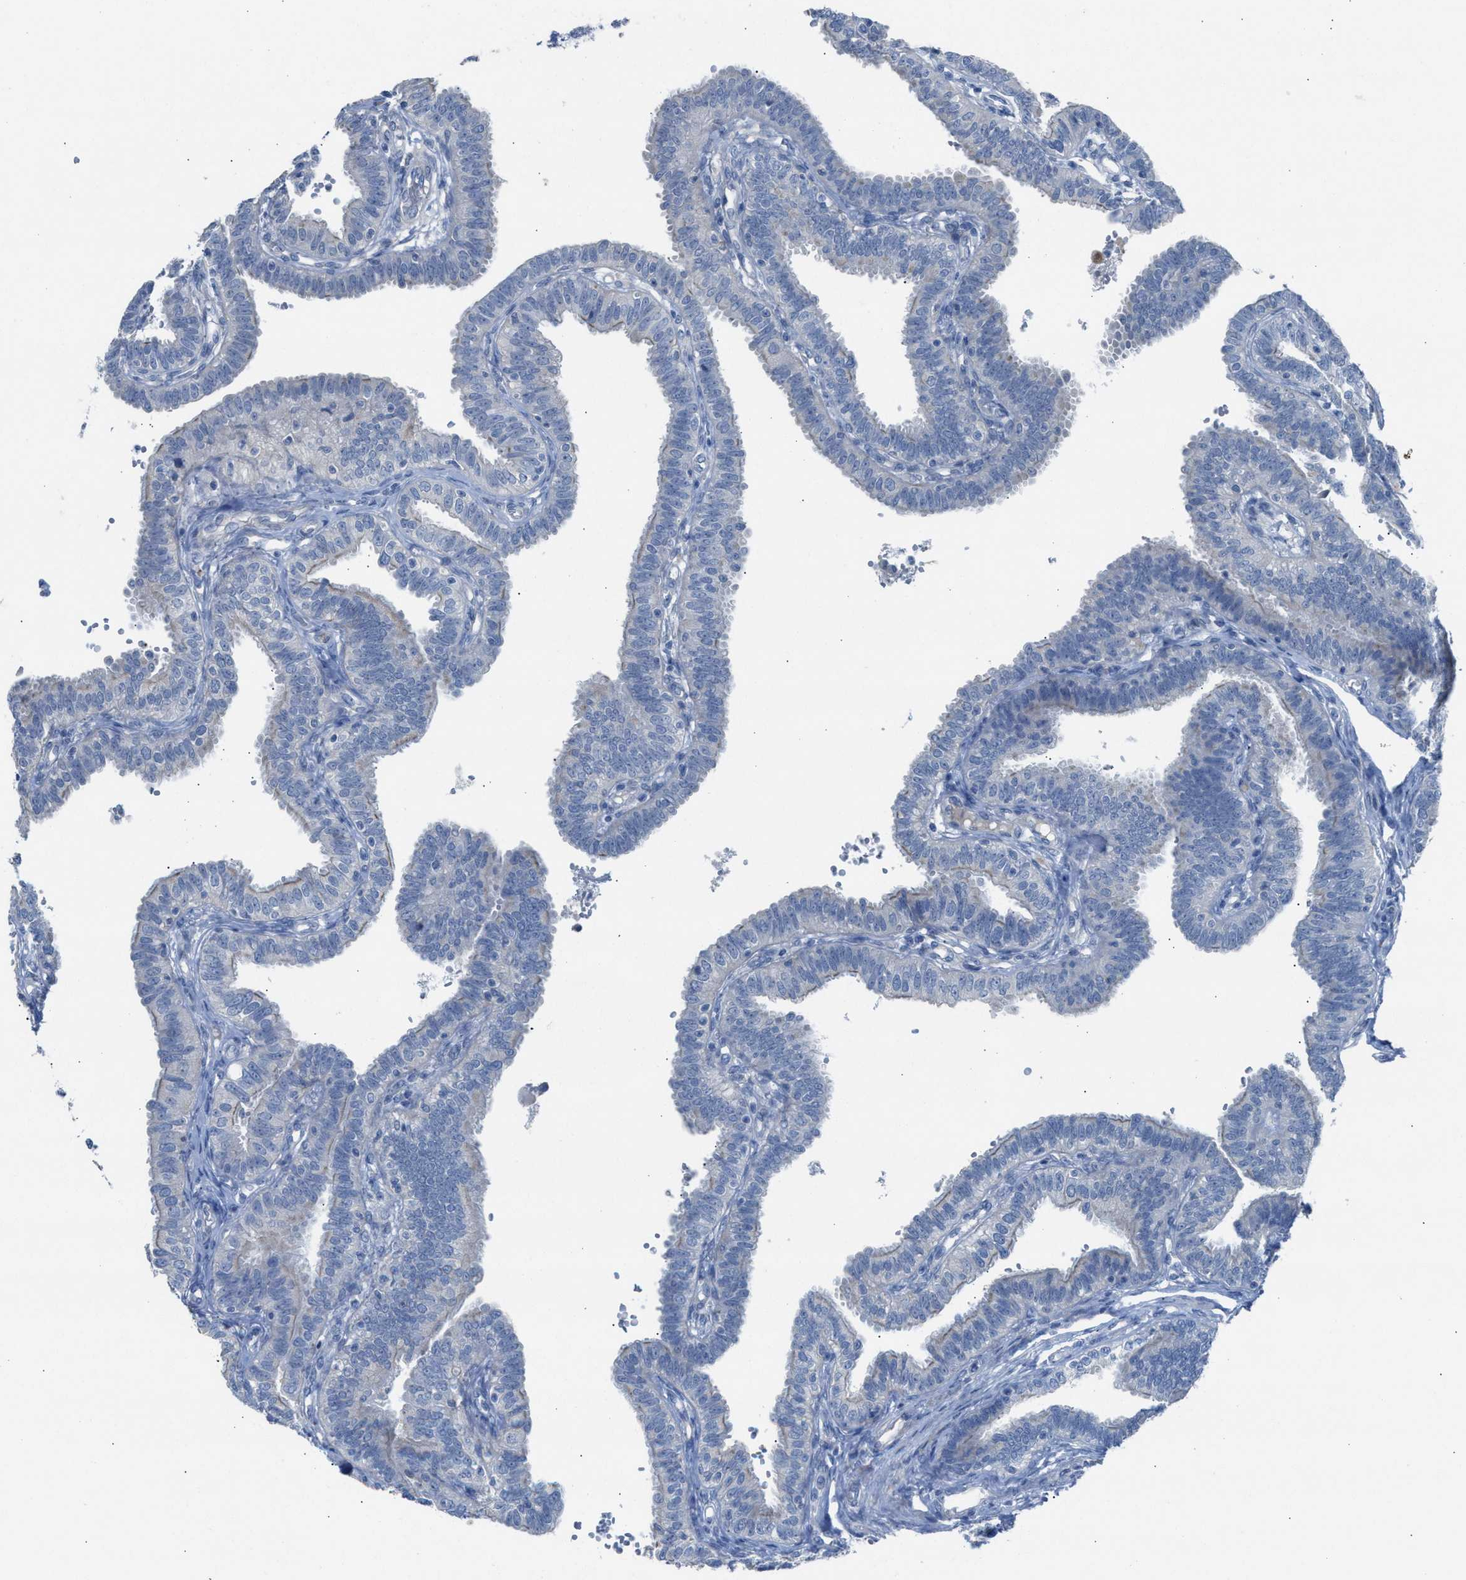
{"staining": {"intensity": "negative", "quantity": "none", "location": "none"}, "tissue": "fallopian tube", "cell_type": "Glandular cells", "image_type": "normal", "snomed": [{"axis": "morphology", "description": "Normal tissue, NOS"}, {"axis": "topography", "description": "Fallopian tube"}, {"axis": "topography", "description": "Placenta"}], "caption": "There is no significant staining in glandular cells of fallopian tube. Brightfield microscopy of IHC stained with DAB (3,3'-diaminobenzidine) (brown) and hematoxylin (blue), captured at high magnification.", "gene": "ASPA", "patient": {"sex": "female", "age": 34}}